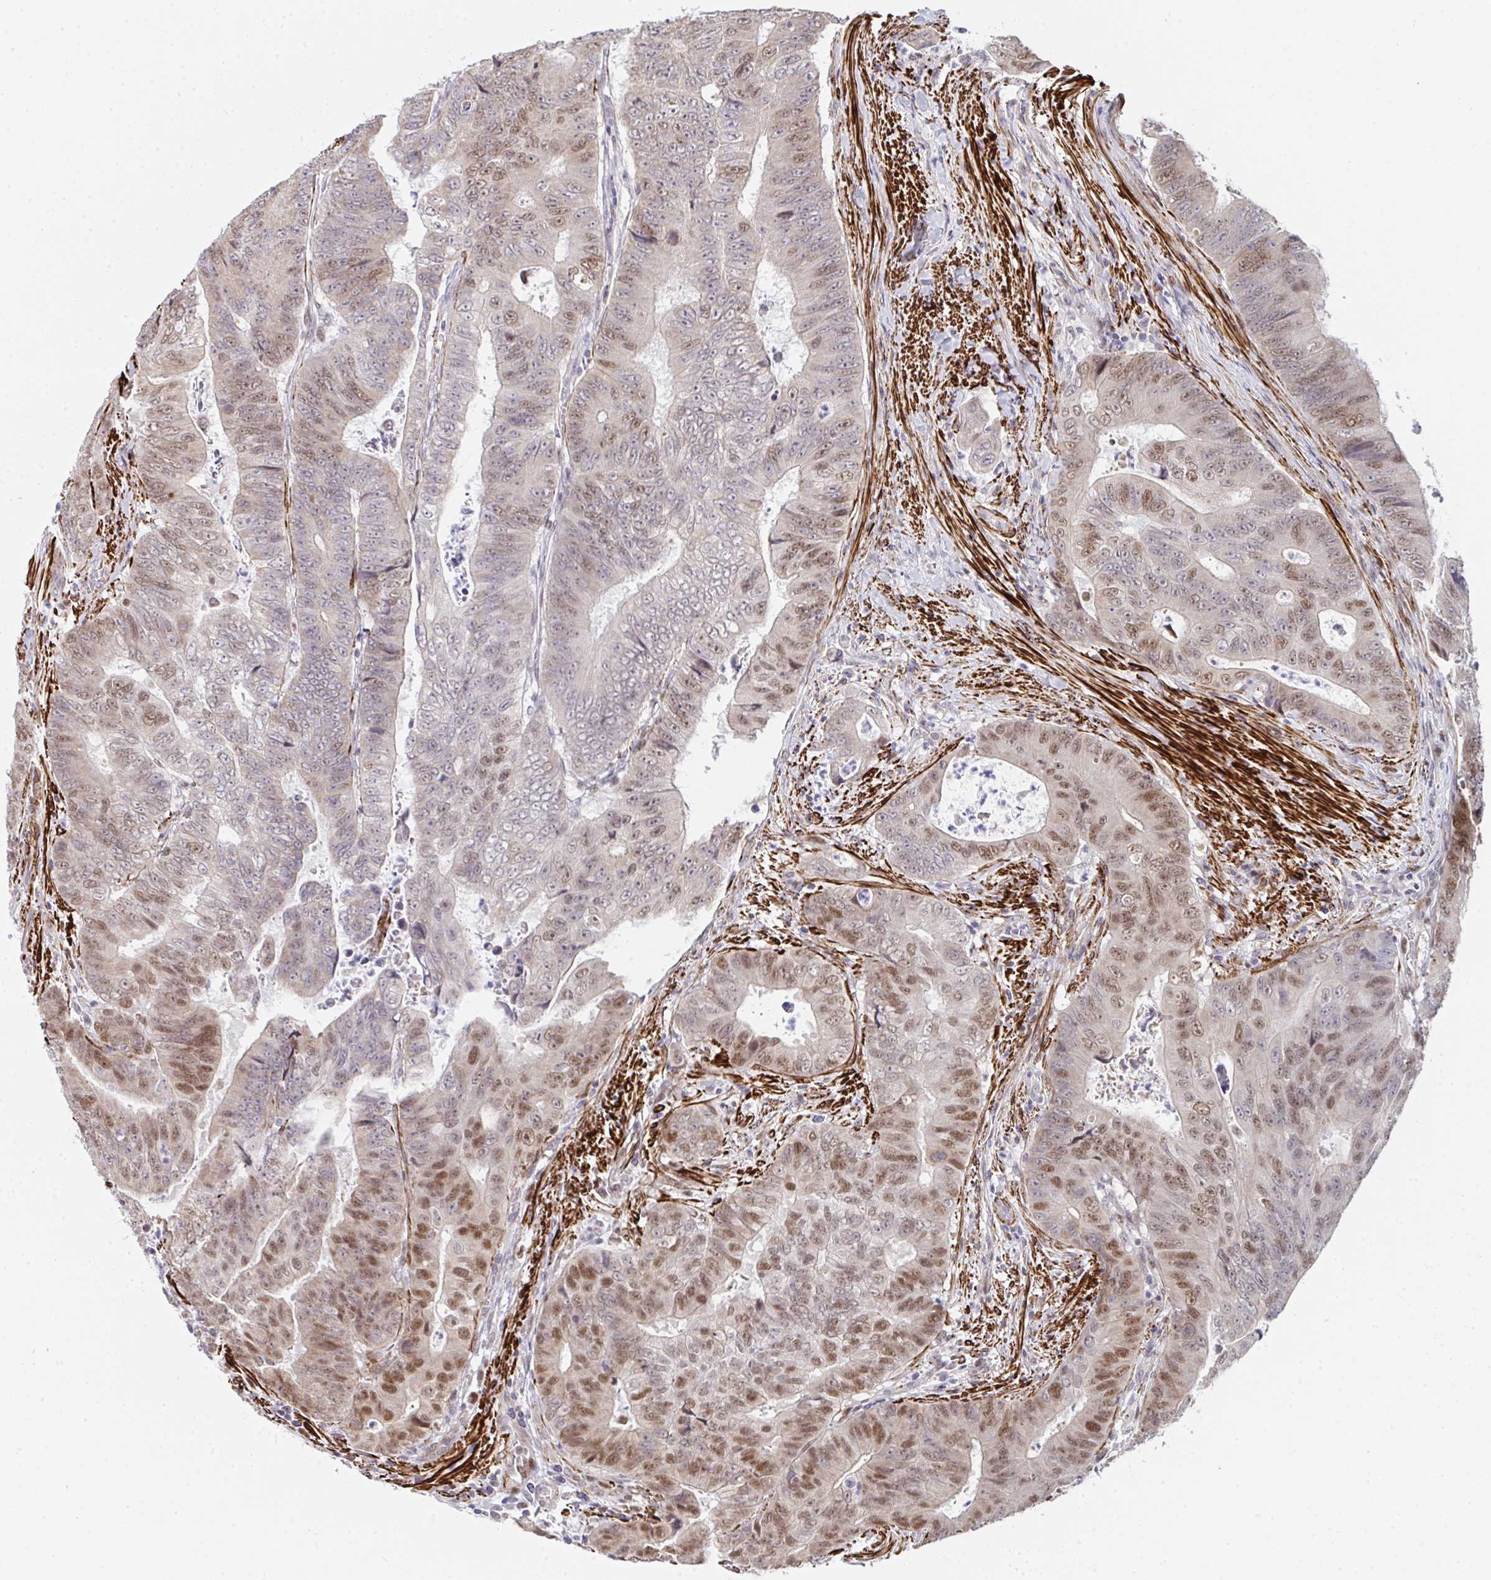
{"staining": {"intensity": "moderate", "quantity": "25%-75%", "location": "nuclear"}, "tissue": "colorectal cancer", "cell_type": "Tumor cells", "image_type": "cancer", "snomed": [{"axis": "morphology", "description": "Adenocarcinoma, NOS"}, {"axis": "topography", "description": "Colon"}], "caption": "Protein positivity by immunohistochemistry shows moderate nuclear staining in approximately 25%-75% of tumor cells in colorectal adenocarcinoma. (Brightfield microscopy of DAB IHC at high magnification).", "gene": "GINS2", "patient": {"sex": "female", "age": 48}}